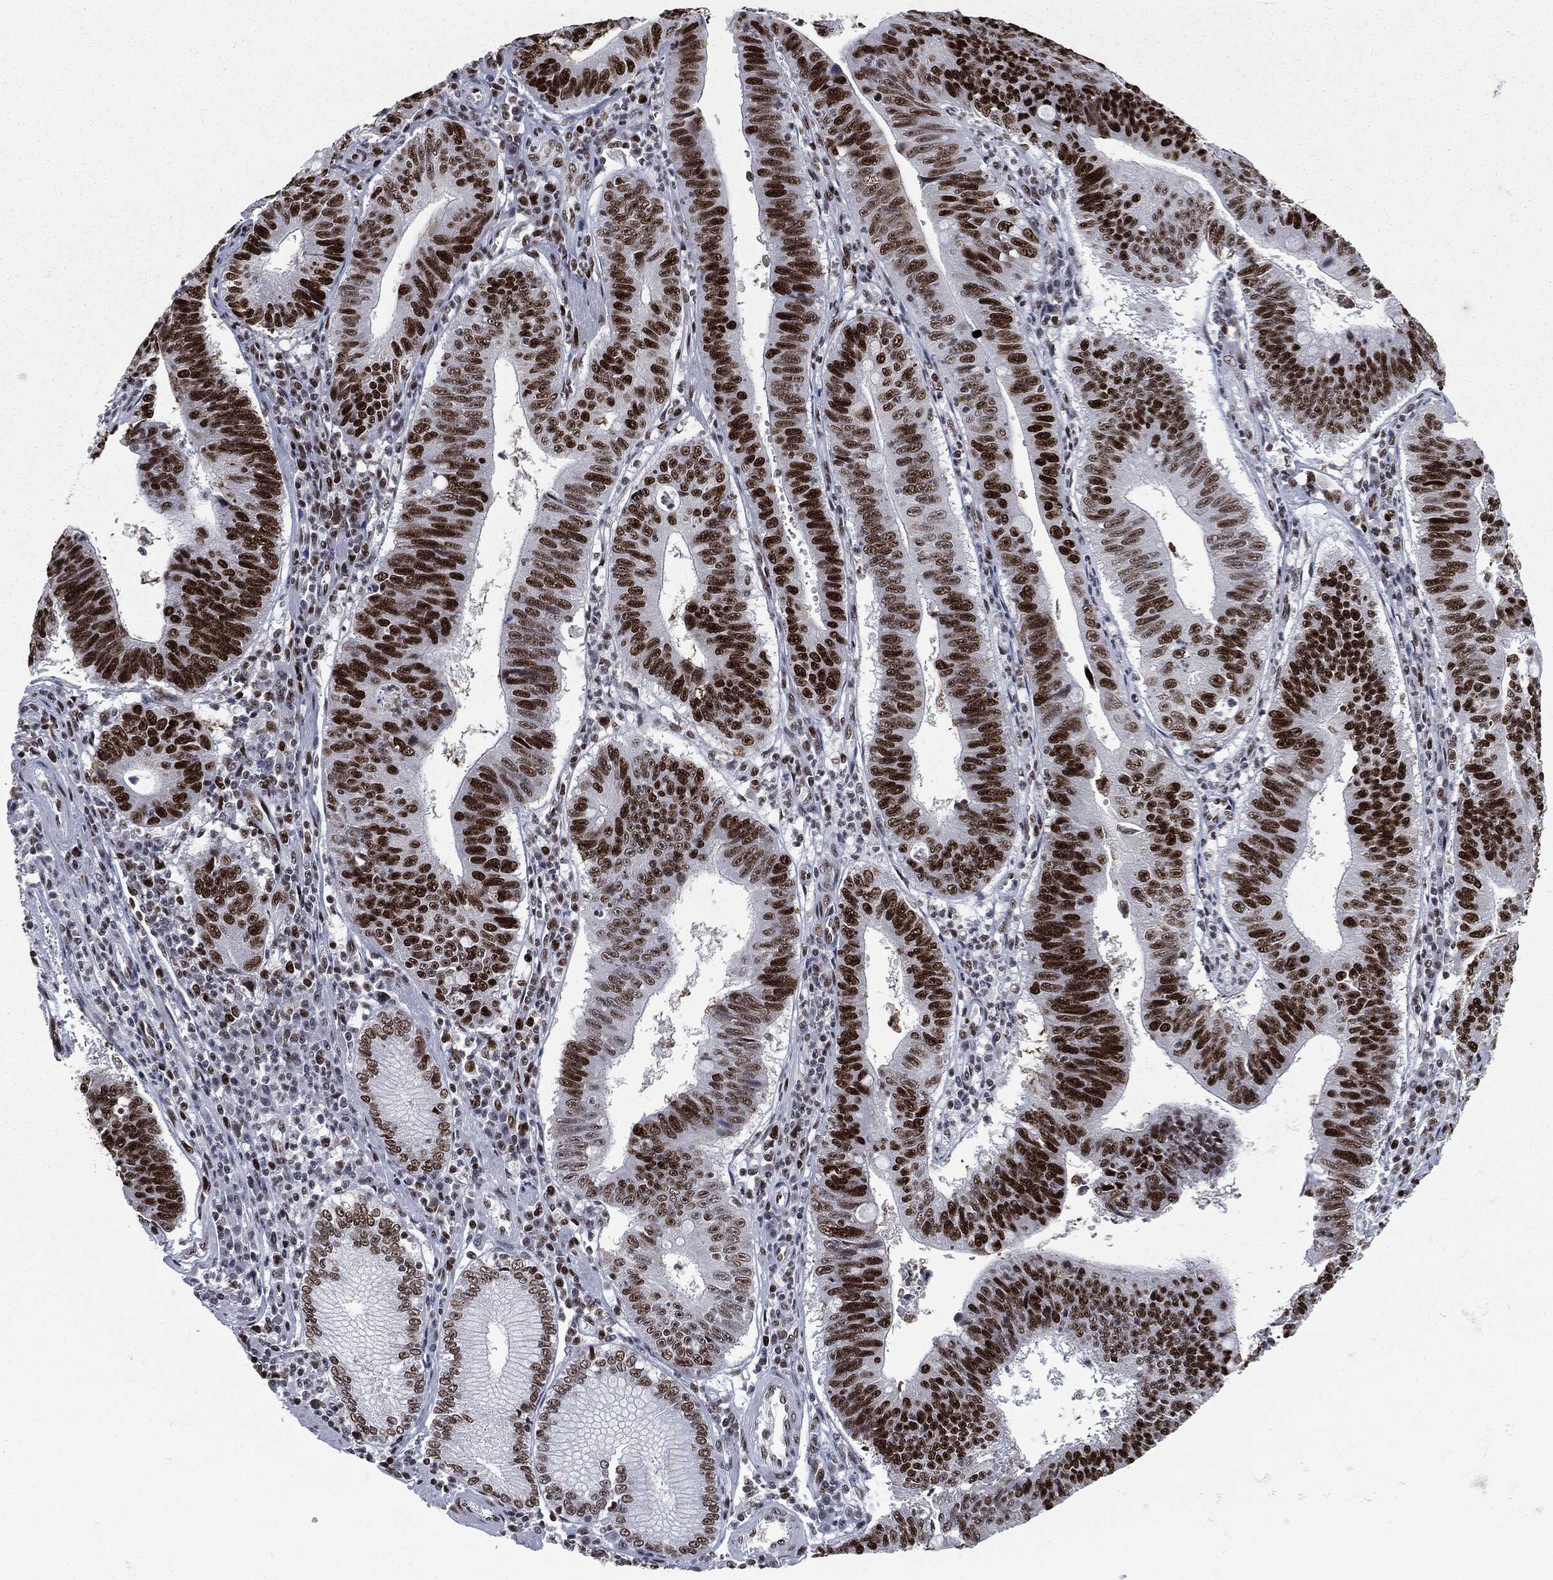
{"staining": {"intensity": "strong", "quantity": ">75%", "location": "nuclear"}, "tissue": "stomach cancer", "cell_type": "Tumor cells", "image_type": "cancer", "snomed": [{"axis": "morphology", "description": "Adenocarcinoma, NOS"}, {"axis": "topography", "description": "Stomach"}], "caption": "Immunohistochemical staining of stomach cancer shows high levels of strong nuclear expression in approximately >75% of tumor cells.", "gene": "MSH2", "patient": {"sex": "male", "age": 59}}